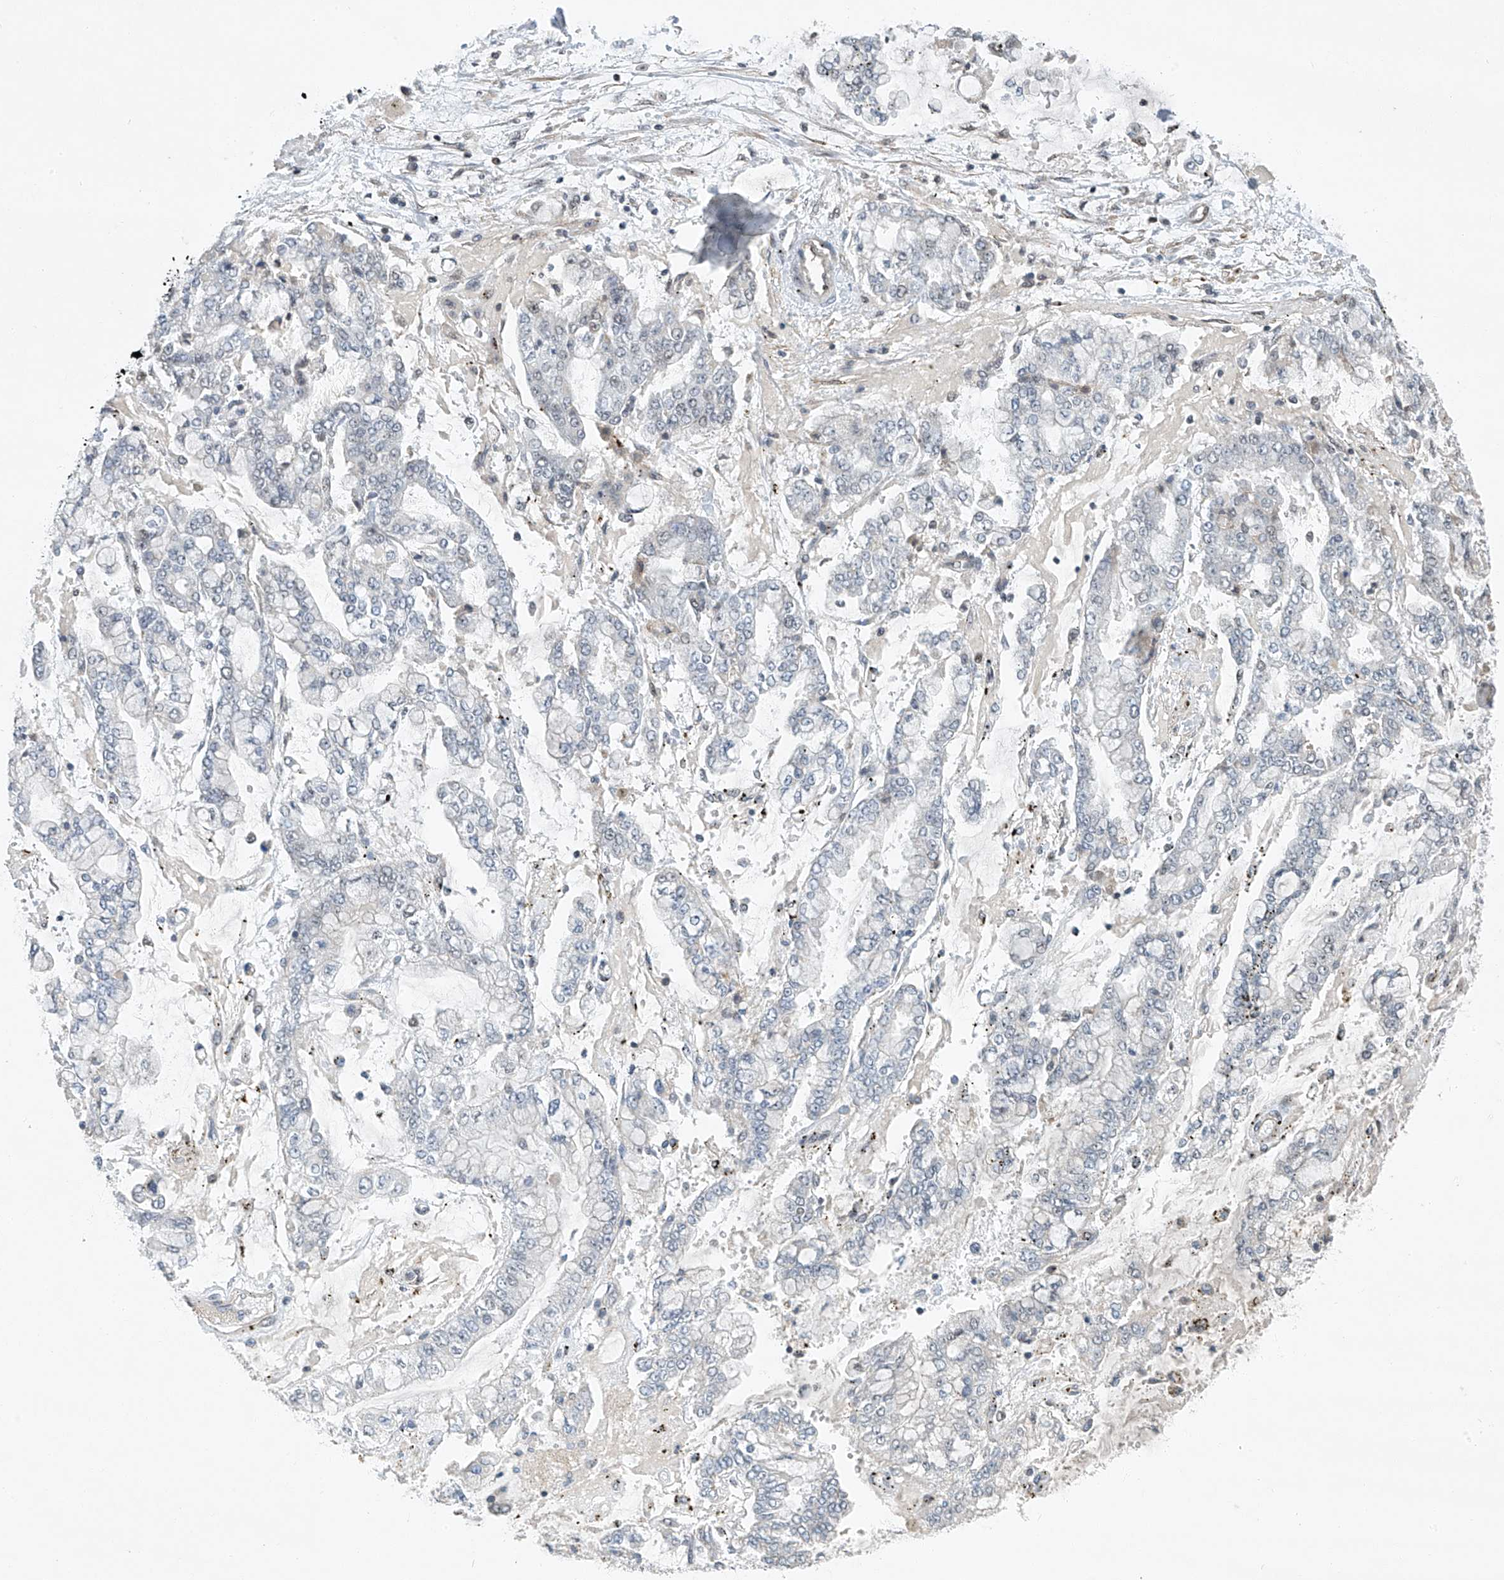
{"staining": {"intensity": "negative", "quantity": "none", "location": "none"}, "tissue": "stomach cancer", "cell_type": "Tumor cells", "image_type": "cancer", "snomed": [{"axis": "morphology", "description": "Normal tissue, NOS"}, {"axis": "morphology", "description": "Adenocarcinoma, NOS"}, {"axis": "topography", "description": "Stomach, upper"}, {"axis": "topography", "description": "Stomach"}], "caption": "This is a photomicrograph of immunohistochemistry (IHC) staining of stomach adenocarcinoma, which shows no expression in tumor cells.", "gene": "TAF8", "patient": {"sex": "male", "age": 76}}